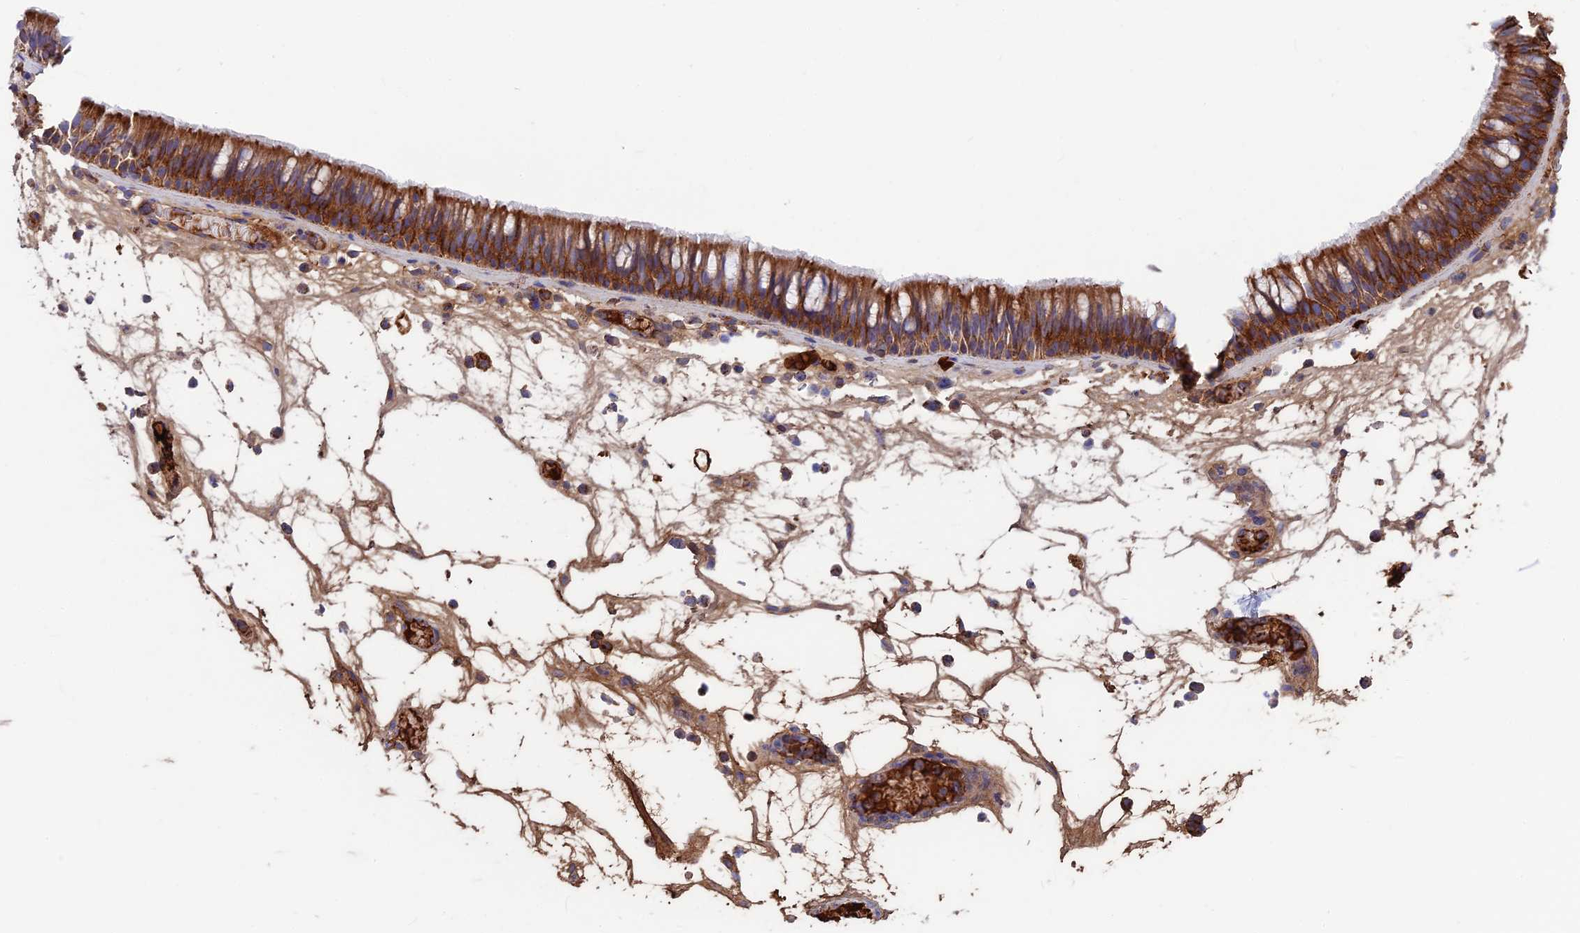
{"staining": {"intensity": "moderate", "quantity": ">75%", "location": "cytoplasmic/membranous"}, "tissue": "nasopharynx", "cell_type": "Respiratory epithelial cells", "image_type": "normal", "snomed": [{"axis": "morphology", "description": "Normal tissue, NOS"}, {"axis": "morphology", "description": "Inflammation, NOS"}, {"axis": "morphology", "description": "Malignant melanoma, Metastatic site"}, {"axis": "topography", "description": "Nasopharynx"}], "caption": "A brown stain labels moderate cytoplasmic/membranous expression of a protein in respiratory epithelial cells of unremarkable nasopharynx.", "gene": "CS", "patient": {"sex": "male", "age": 70}}